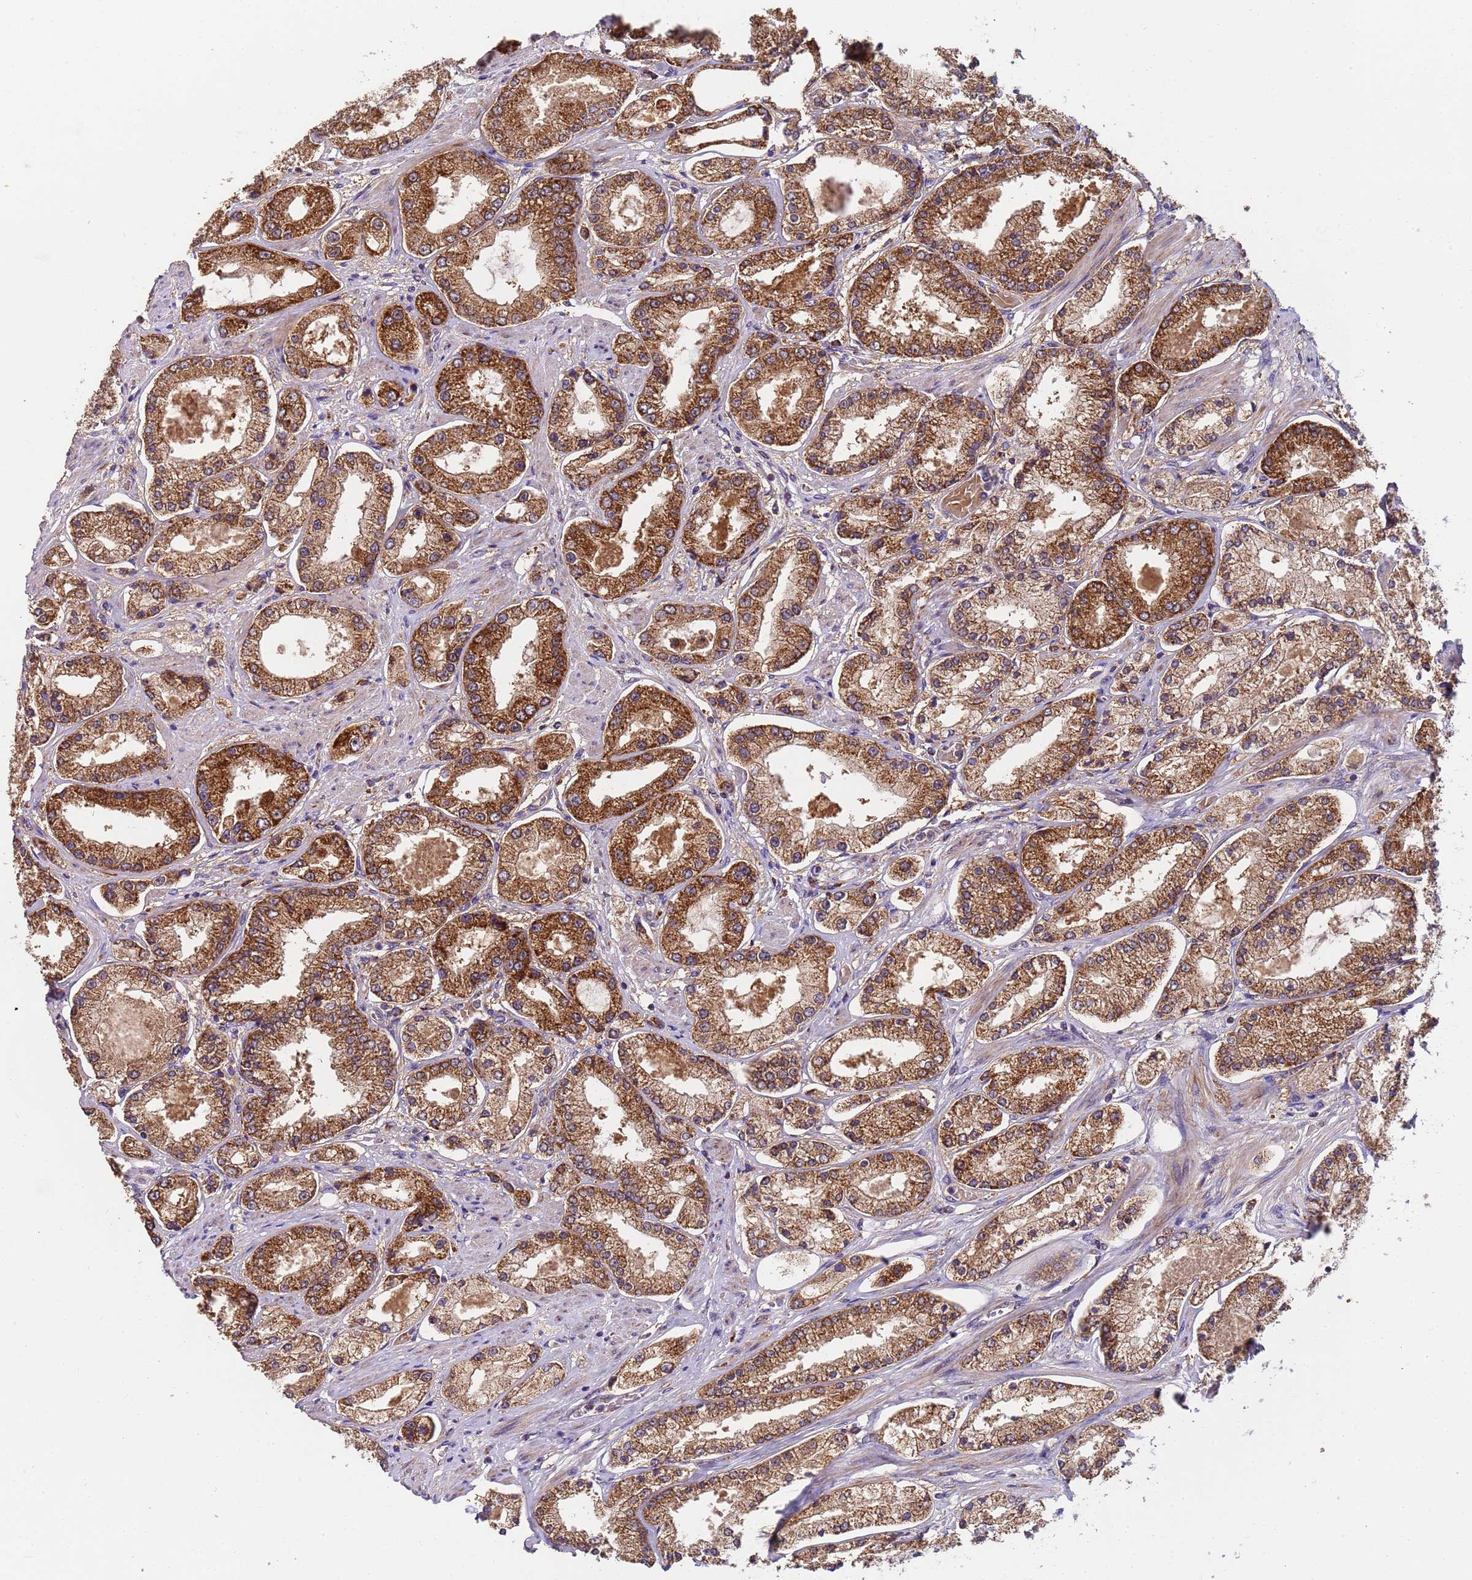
{"staining": {"intensity": "strong", "quantity": ">75%", "location": "cytoplasmic/membranous"}, "tissue": "prostate cancer", "cell_type": "Tumor cells", "image_type": "cancer", "snomed": [{"axis": "morphology", "description": "Adenocarcinoma, High grade"}, {"axis": "topography", "description": "Prostate"}], "caption": "Tumor cells display high levels of strong cytoplasmic/membranous positivity in approximately >75% of cells in prostate cancer.", "gene": "TMEM126A", "patient": {"sex": "male", "age": 69}}